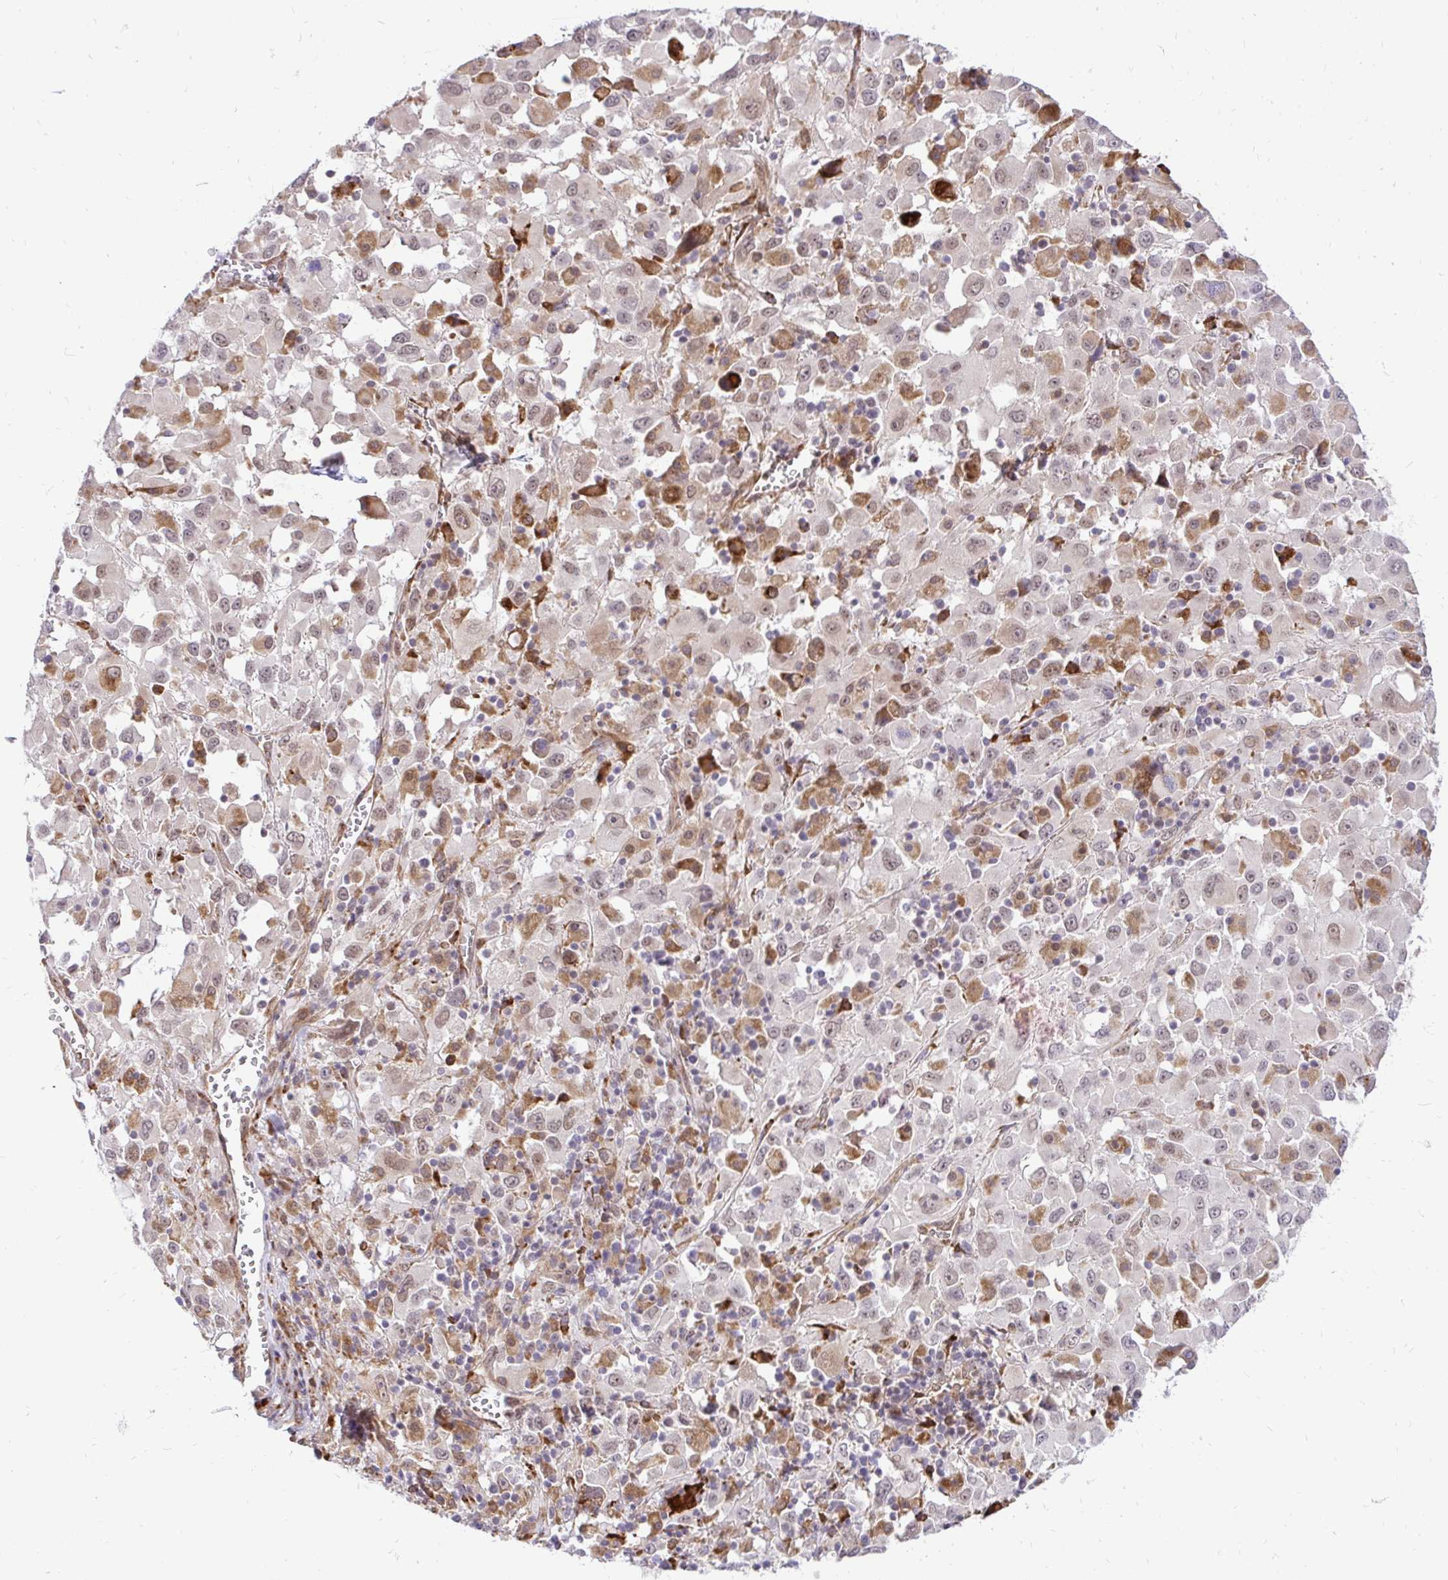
{"staining": {"intensity": "weak", "quantity": "25%-75%", "location": "nuclear"}, "tissue": "melanoma", "cell_type": "Tumor cells", "image_type": "cancer", "snomed": [{"axis": "morphology", "description": "Malignant melanoma, Metastatic site"}, {"axis": "topography", "description": "Soft tissue"}], "caption": "Immunohistochemistry histopathology image of neoplastic tissue: human malignant melanoma (metastatic site) stained using IHC exhibits low levels of weak protein expression localized specifically in the nuclear of tumor cells, appearing as a nuclear brown color.", "gene": "NAALAD2", "patient": {"sex": "male", "age": 50}}